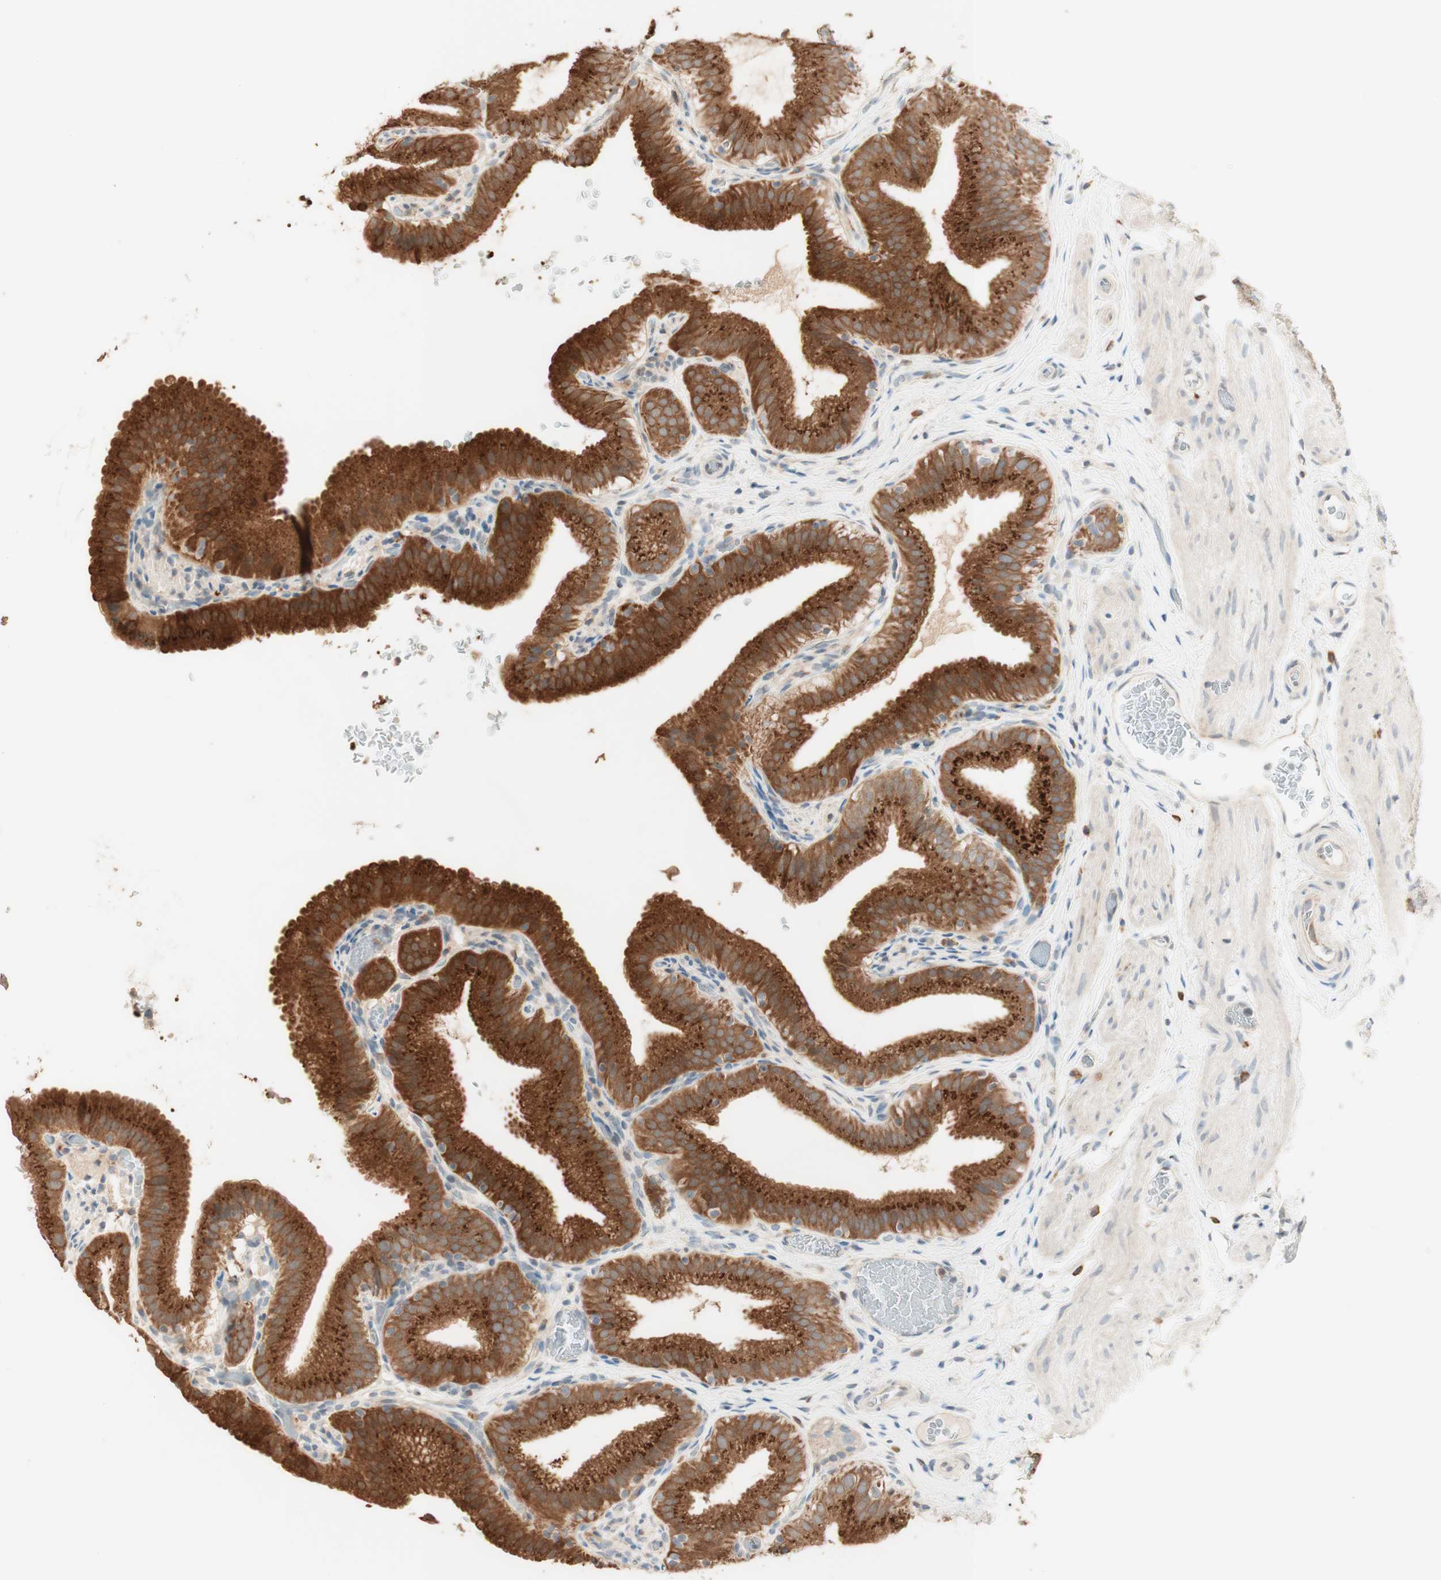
{"staining": {"intensity": "strong", "quantity": ">75%", "location": "cytoplasmic/membranous"}, "tissue": "gallbladder", "cell_type": "Glandular cells", "image_type": "normal", "snomed": [{"axis": "morphology", "description": "Normal tissue, NOS"}, {"axis": "topography", "description": "Gallbladder"}], "caption": "Immunohistochemical staining of unremarkable human gallbladder exhibits strong cytoplasmic/membranous protein staining in about >75% of glandular cells.", "gene": "CLCN2", "patient": {"sex": "male", "age": 54}}